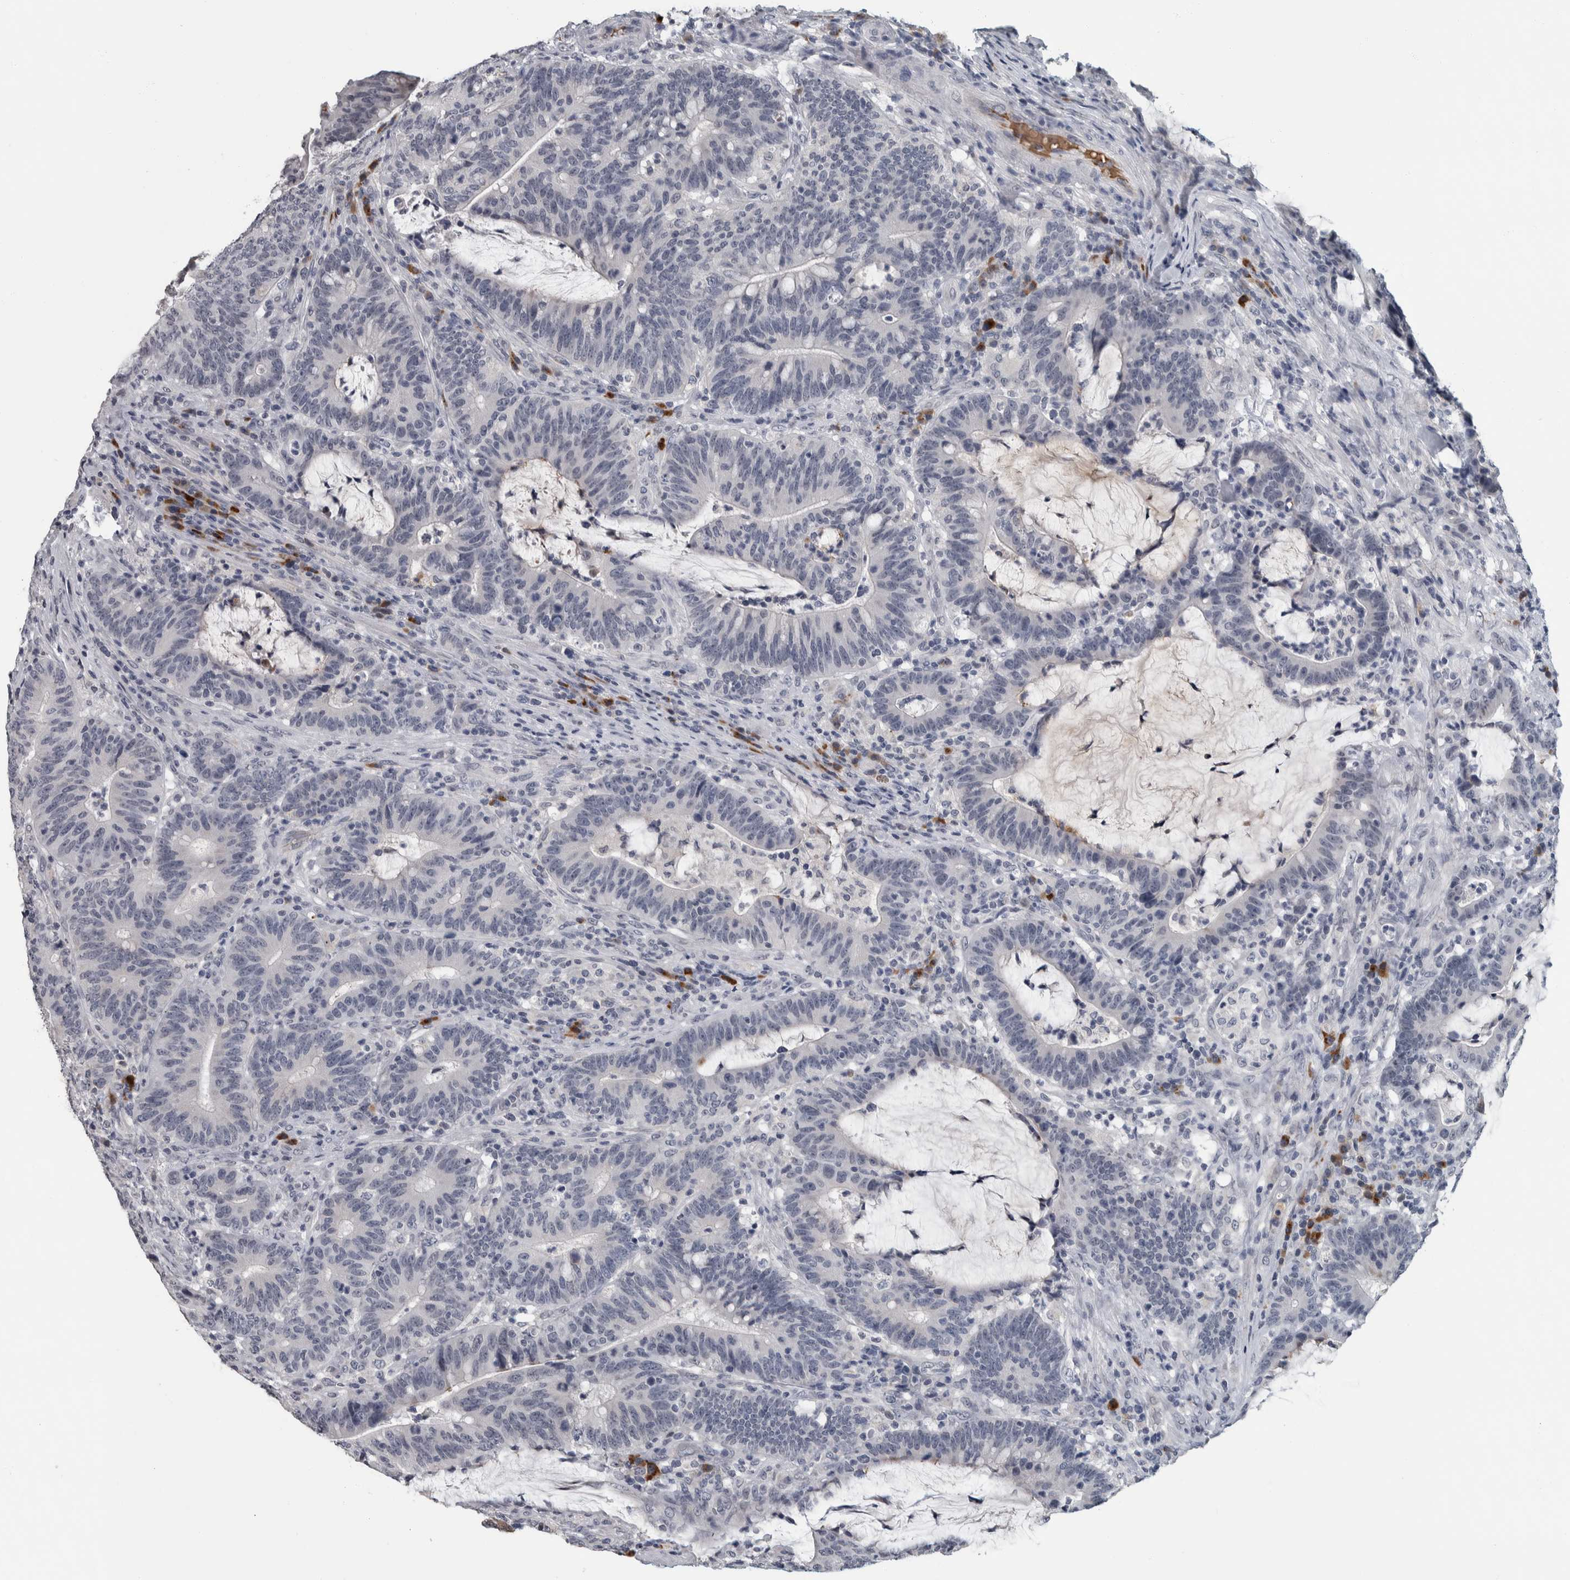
{"staining": {"intensity": "negative", "quantity": "none", "location": "none"}, "tissue": "colorectal cancer", "cell_type": "Tumor cells", "image_type": "cancer", "snomed": [{"axis": "morphology", "description": "Adenocarcinoma, NOS"}, {"axis": "topography", "description": "Colon"}], "caption": "Colorectal adenocarcinoma was stained to show a protein in brown. There is no significant positivity in tumor cells.", "gene": "CAVIN4", "patient": {"sex": "female", "age": 66}}